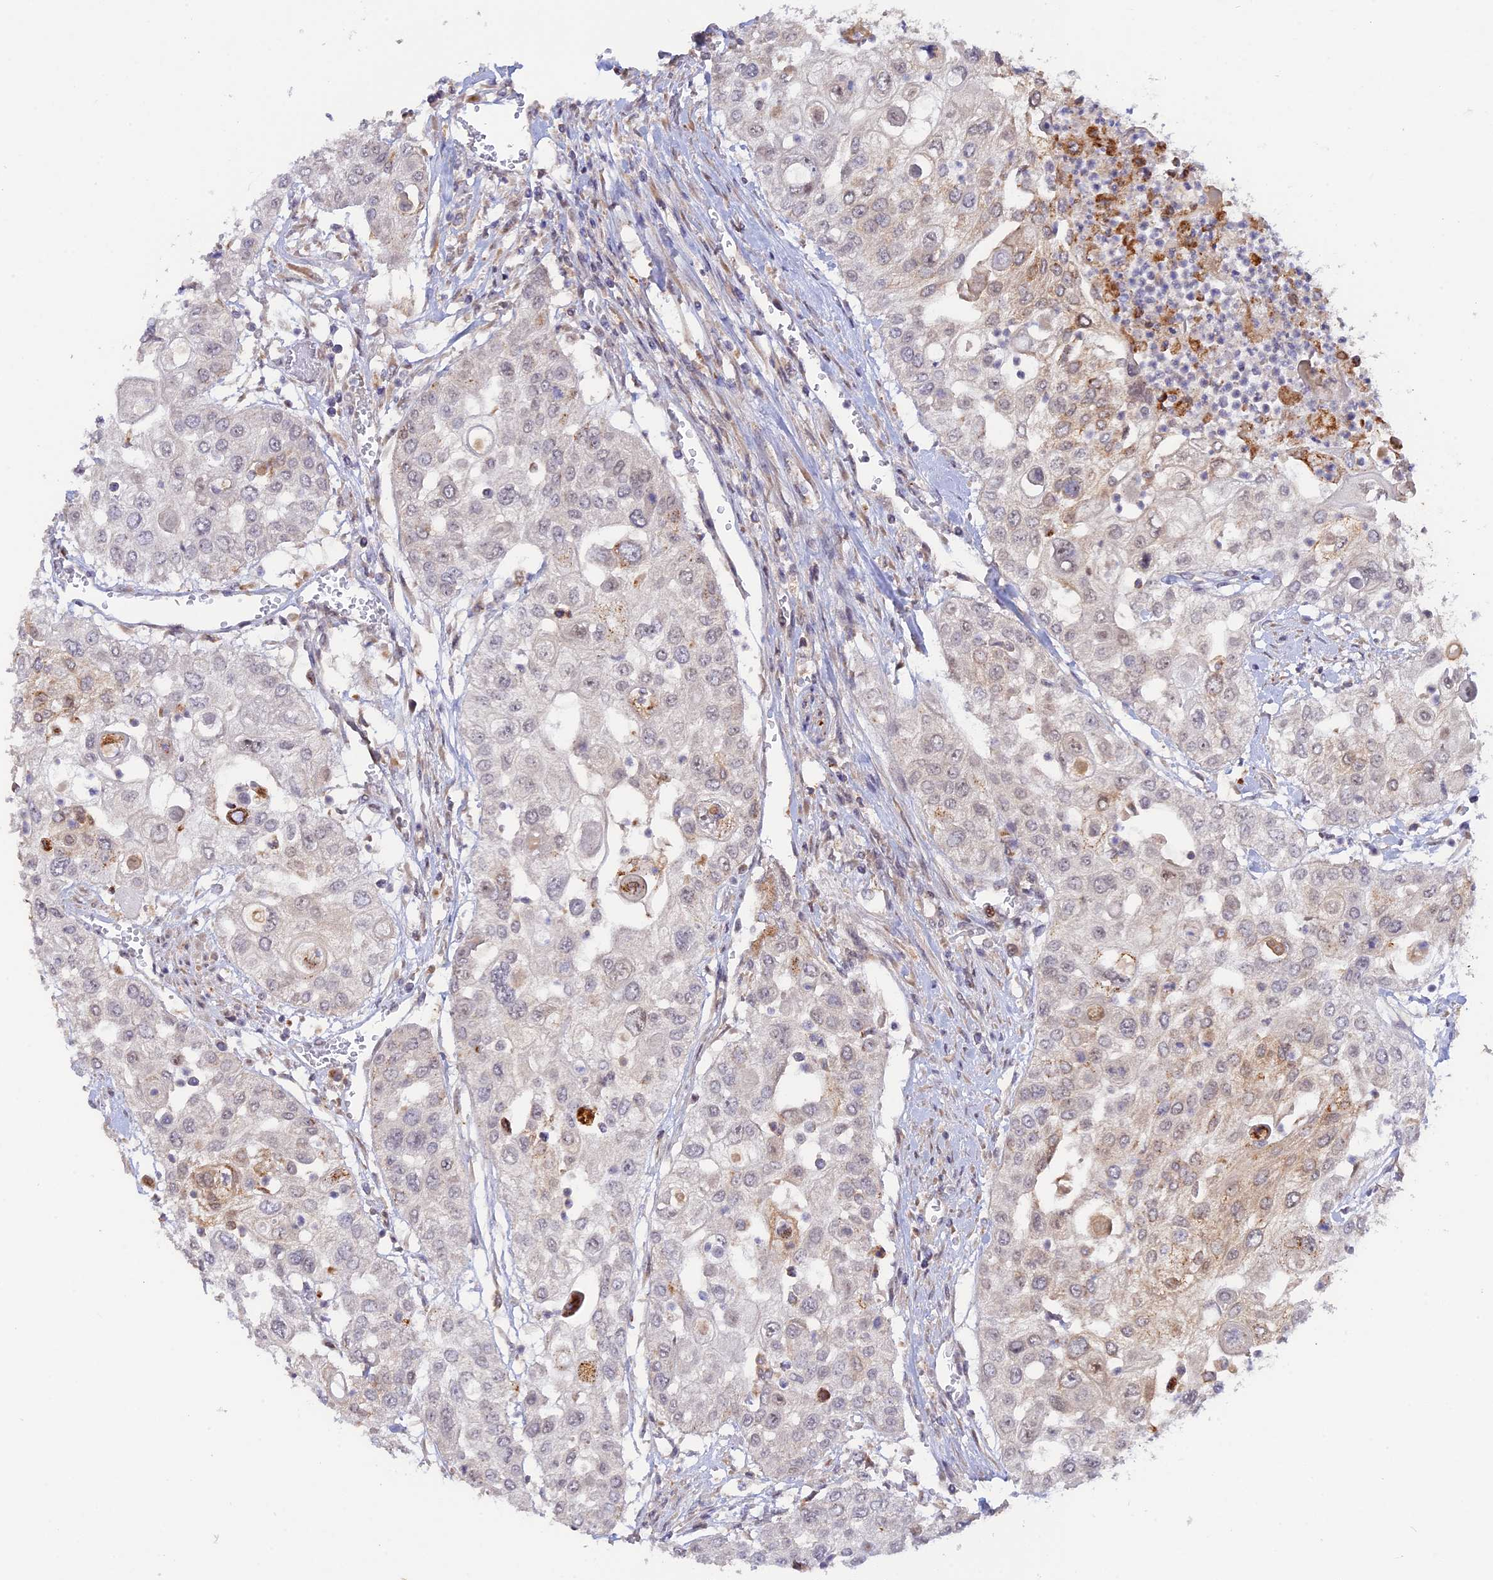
{"staining": {"intensity": "weak", "quantity": "<25%", "location": "cytoplasmic/membranous"}, "tissue": "urothelial cancer", "cell_type": "Tumor cells", "image_type": "cancer", "snomed": [{"axis": "morphology", "description": "Urothelial carcinoma, High grade"}, {"axis": "topography", "description": "Urinary bladder"}], "caption": "A high-resolution image shows immunohistochemistry (IHC) staining of urothelial cancer, which shows no significant staining in tumor cells. The staining was performed using DAB (3,3'-diaminobenzidine) to visualize the protein expression in brown, while the nuclei were stained in blue with hematoxylin (Magnification: 20x).", "gene": "GSKIP", "patient": {"sex": "female", "age": 79}}